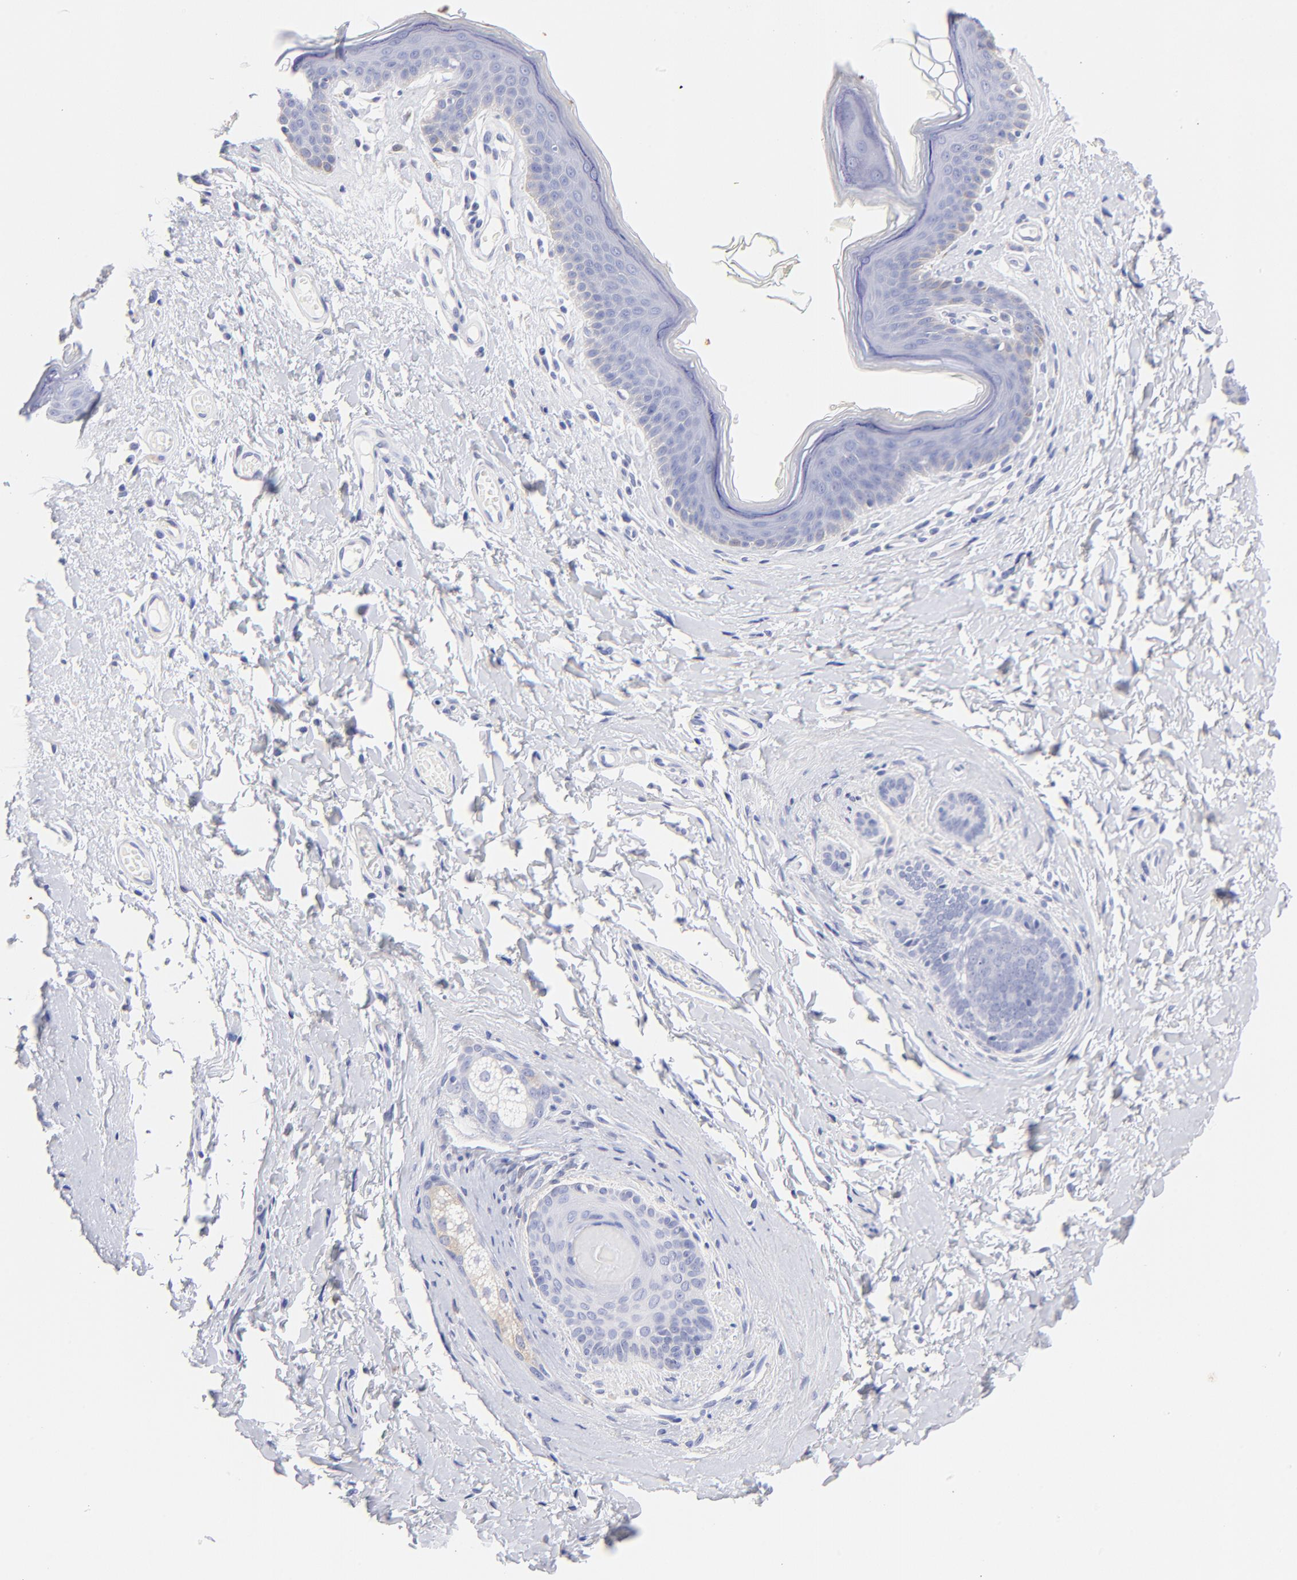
{"staining": {"intensity": "negative", "quantity": "none", "location": "none"}, "tissue": "skin", "cell_type": "Epidermal cells", "image_type": "normal", "snomed": [{"axis": "morphology", "description": "Normal tissue, NOS"}, {"axis": "morphology", "description": "Inflammation, NOS"}, {"axis": "topography", "description": "Vulva"}], "caption": "Protein analysis of unremarkable skin exhibits no significant expression in epidermal cells. (DAB immunohistochemistry, high magnification).", "gene": "HORMAD2", "patient": {"sex": "female", "age": 84}}